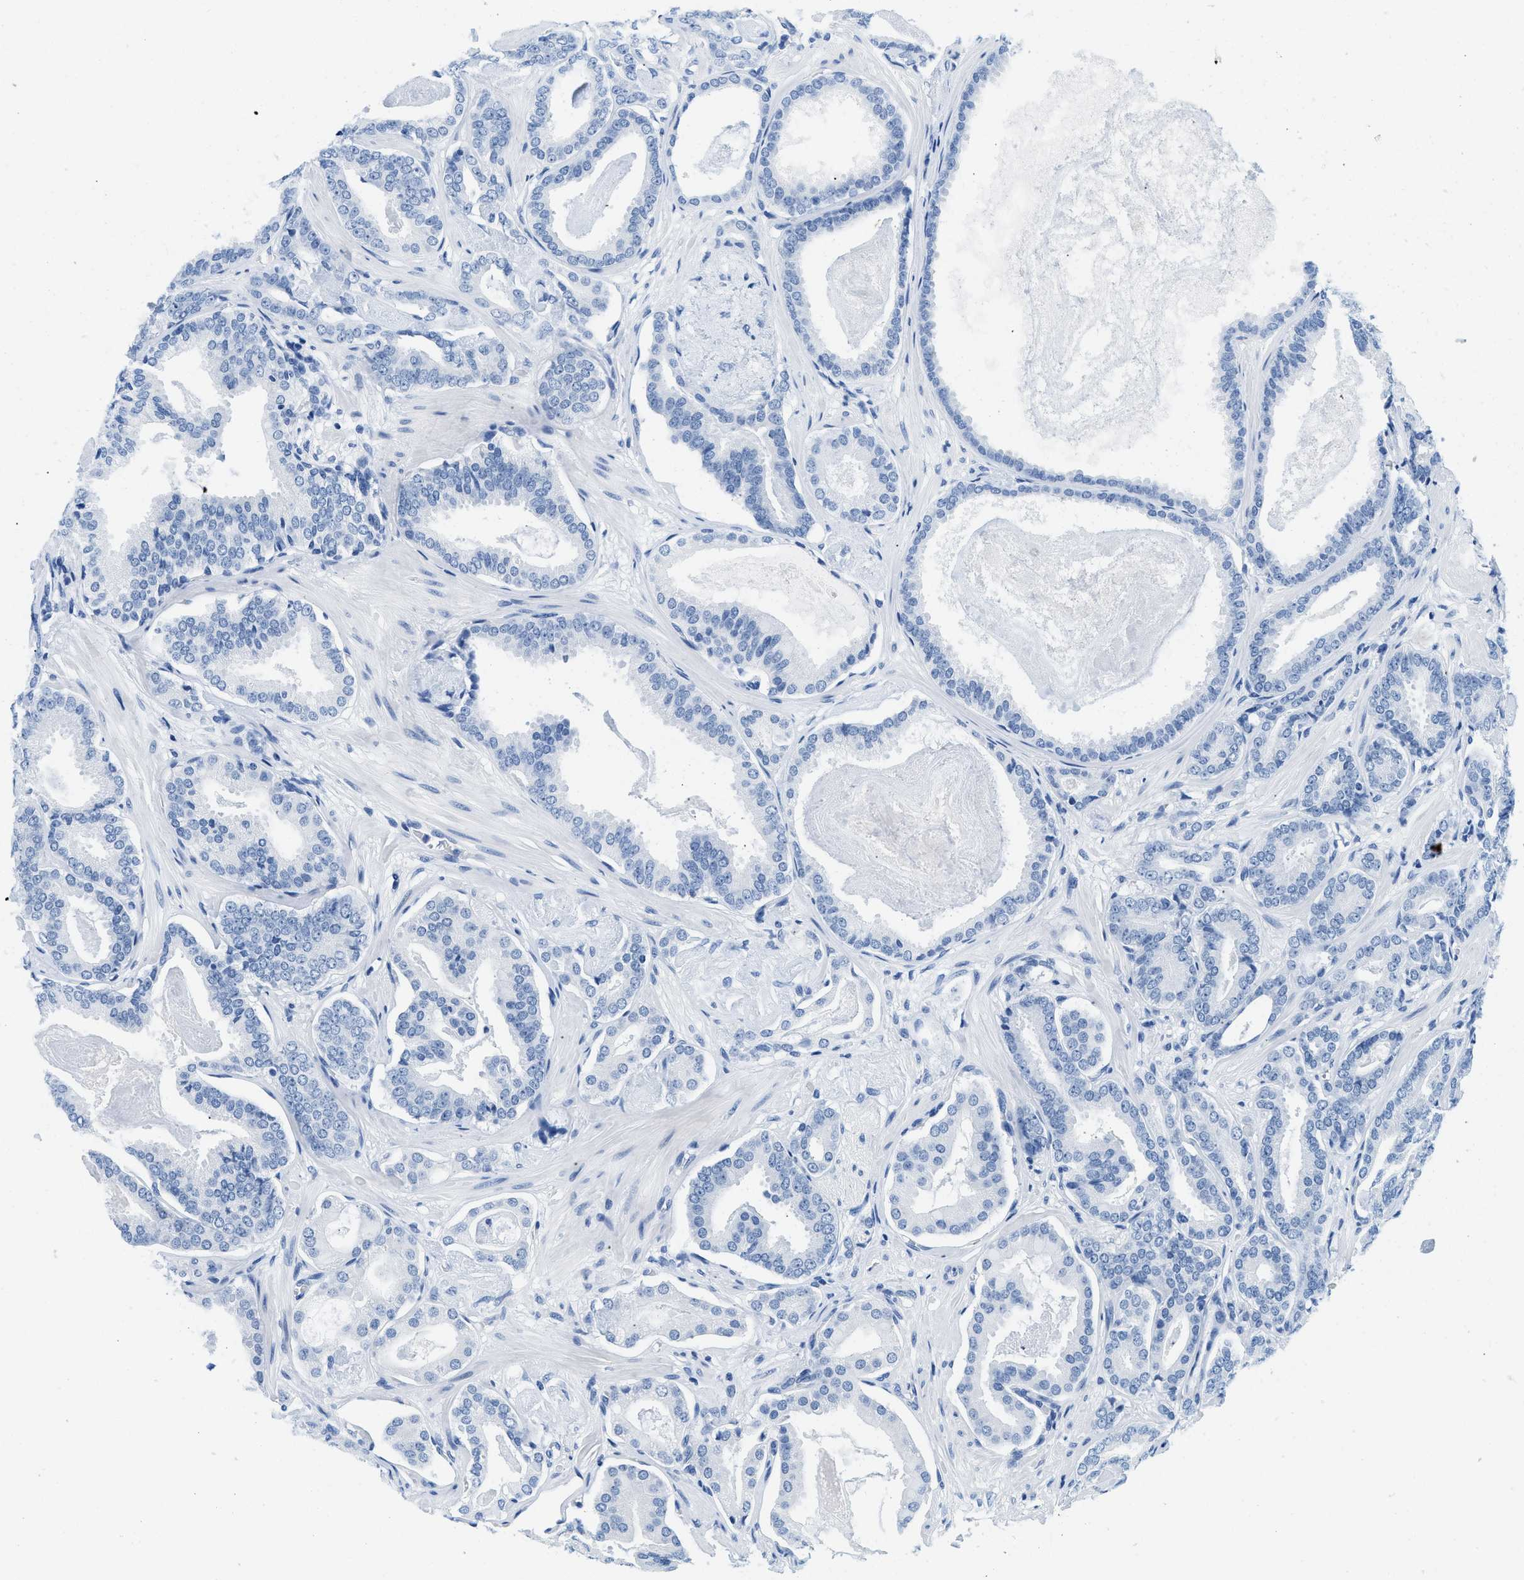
{"staining": {"intensity": "negative", "quantity": "none", "location": "none"}, "tissue": "prostate cancer", "cell_type": "Tumor cells", "image_type": "cancer", "snomed": [{"axis": "morphology", "description": "Adenocarcinoma, Low grade"}, {"axis": "topography", "description": "Prostate"}], "caption": "Immunohistochemistry of human prostate cancer (adenocarcinoma (low-grade)) reveals no expression in tumor cells.", "gene": "GSN", "patient": {"sex": "male", "age": 53}}